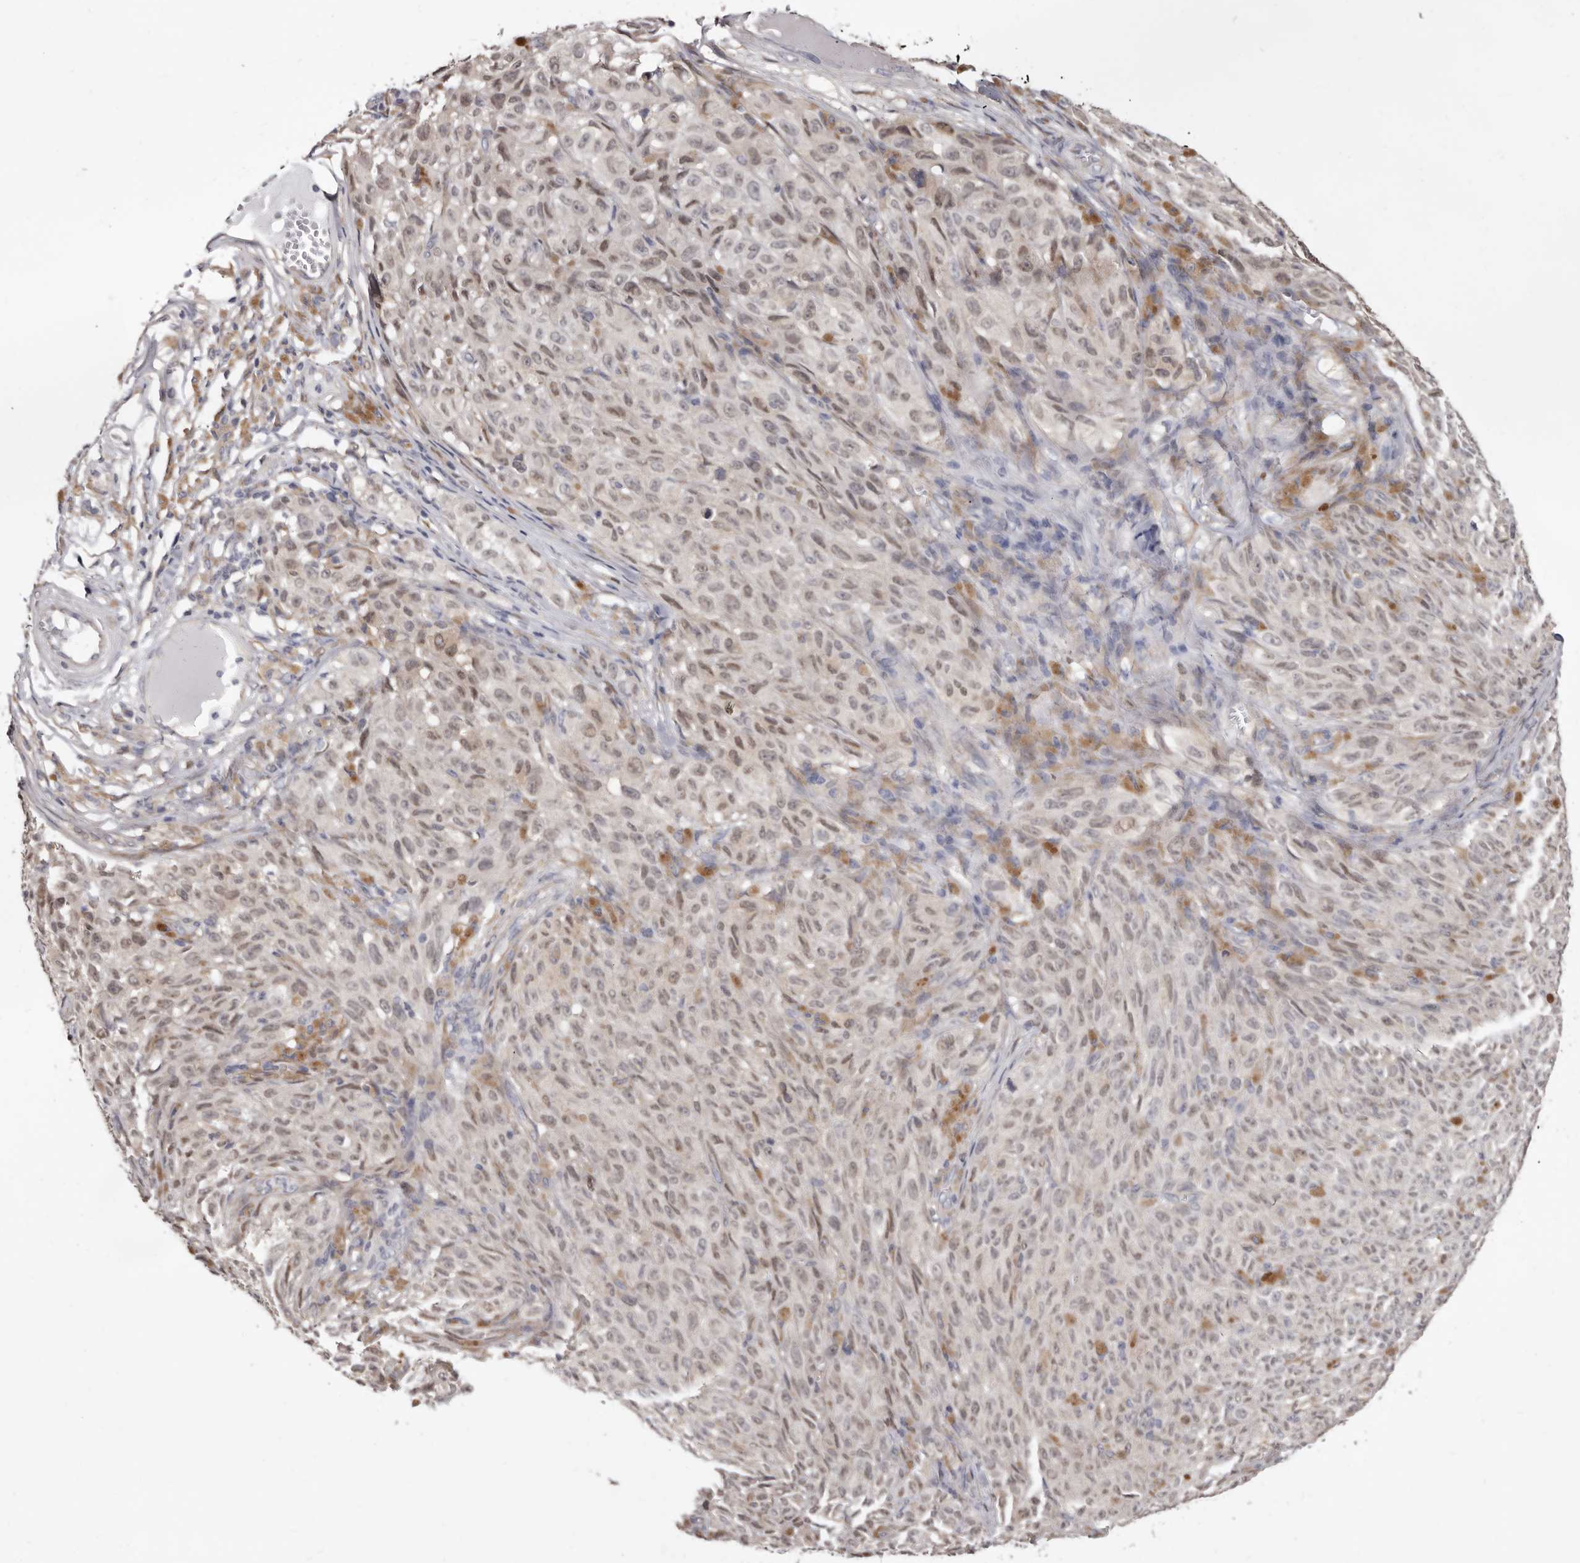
{"staining": {"intensity": "weak", "quantity": "25%-75%", "location": "nuclear"}, "tissue": "melanoma", "cell_type": "Tumor cells", "image_type": "cancer", "snomed": [{"axis": "morphology", "description": "Malignant melanoma, NOS"}, {"axis": "topography", "description": "Skin"}], "caption": "Tumor cells display weak nuclear expression in approximately 25%-75% of cells in melanoma. The staining was performed using DAB, with brown indicating positive protein expression. Nuclei are stained blue with hematoxylin.", "gene": "KHDRBS2", "patient": {"sex": "female", "age": 82}}